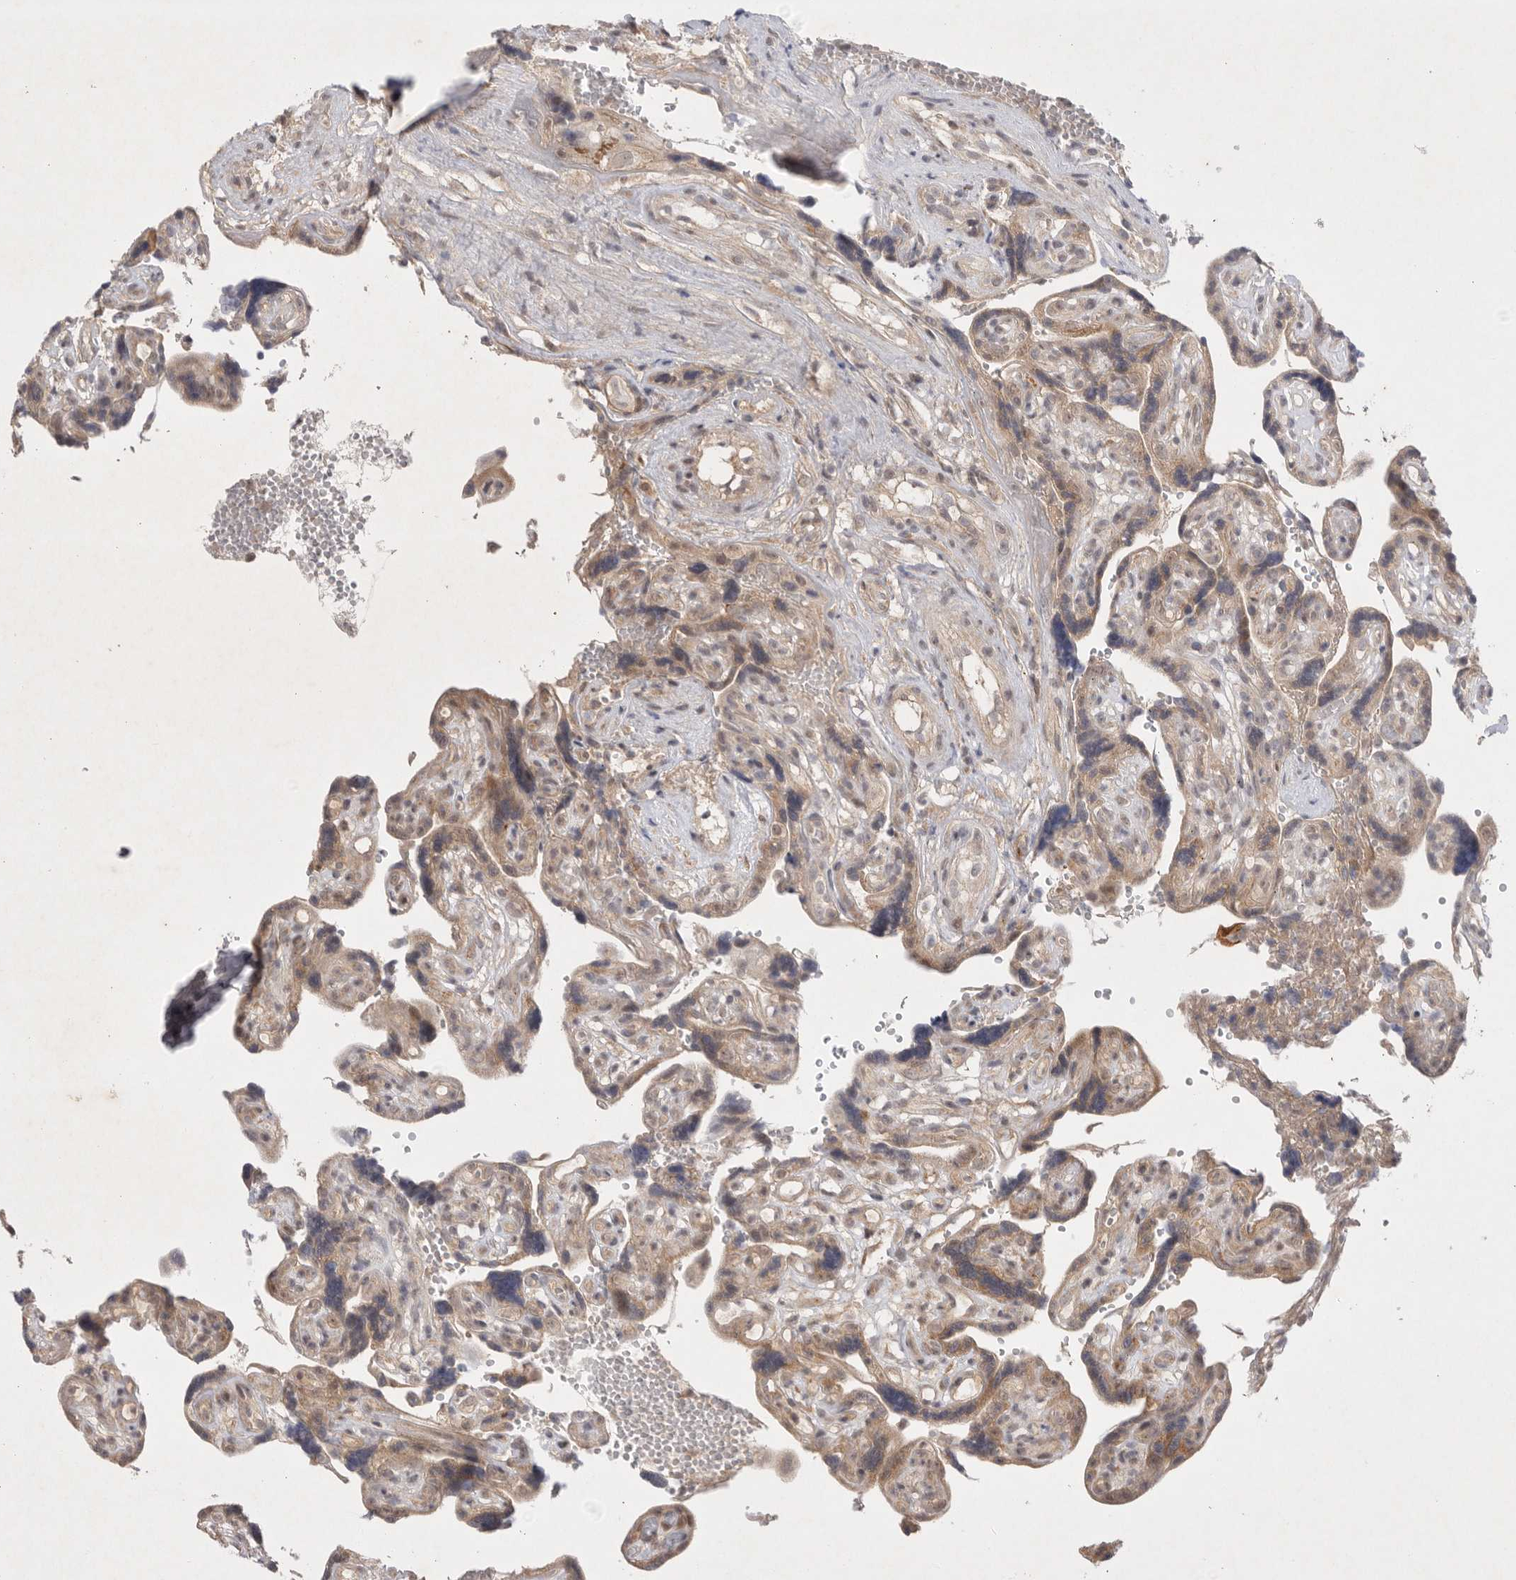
{"staining": {"intensity": "moderate", "quantity": ">75%", "location": "cytoplasmic/membranous"}, "tissue": "placenta", "cell_type": "Decidual cells", "image_type": "normal", "snomed": [{"axis": "morphology", "description": "Normal tissue, NOS"}, {"axis": "topography", "description": "Placenta"}], "caption": "A high-resolution image shows immunohistochemistry staining of normal placenta, which exhibits moderate cytoplasmic/membranous staining in approximately >75% of decidual cells. (IHC, brightfield microscopy, high magnification).", "gene": "PTPDC1", "patient": {"sex": "female", "age": 30}}